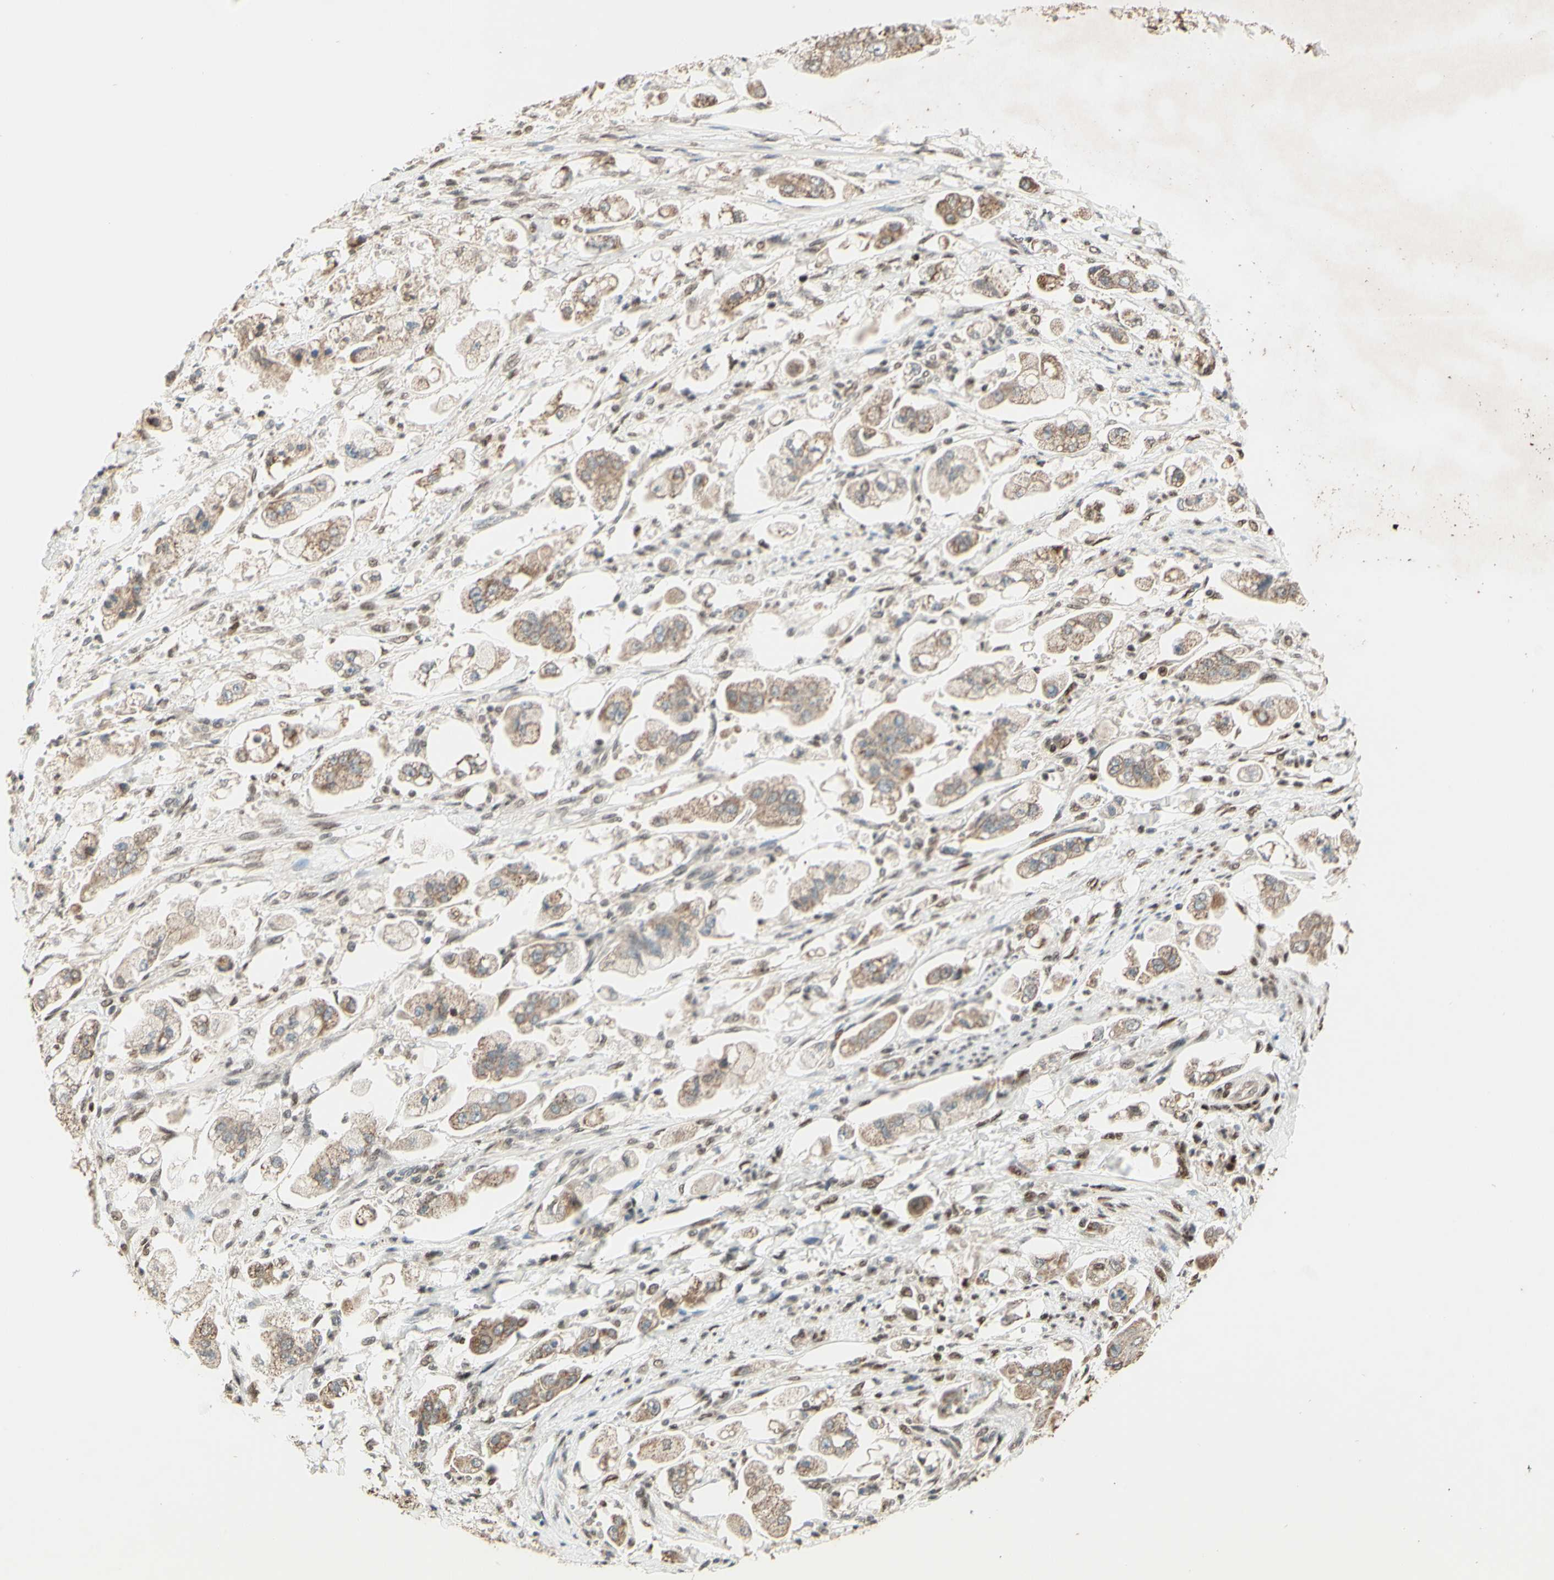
{"staining": {"intensity": "weak", "quantity": ">75%", "location": "cytoplasmic/membranous"}, "tissue": "stomach cancer", "cell_type": "Tumor cells", "image_type": "cancer", "snomed": [{"axis": "morphology", "description": "Adenocarcinoma, NOS"}, {"axis": "topography", "description": "Stomach"}], "caption": "This image shows immunohistochemistry staining of human stomach cancer (adenocarcinoma), with low weak cytoplasmic/membranous positivity in approximately >75% of tumor cells.", "gene": "NR3C1", "patient": {"sex": "male", "age": 62}}